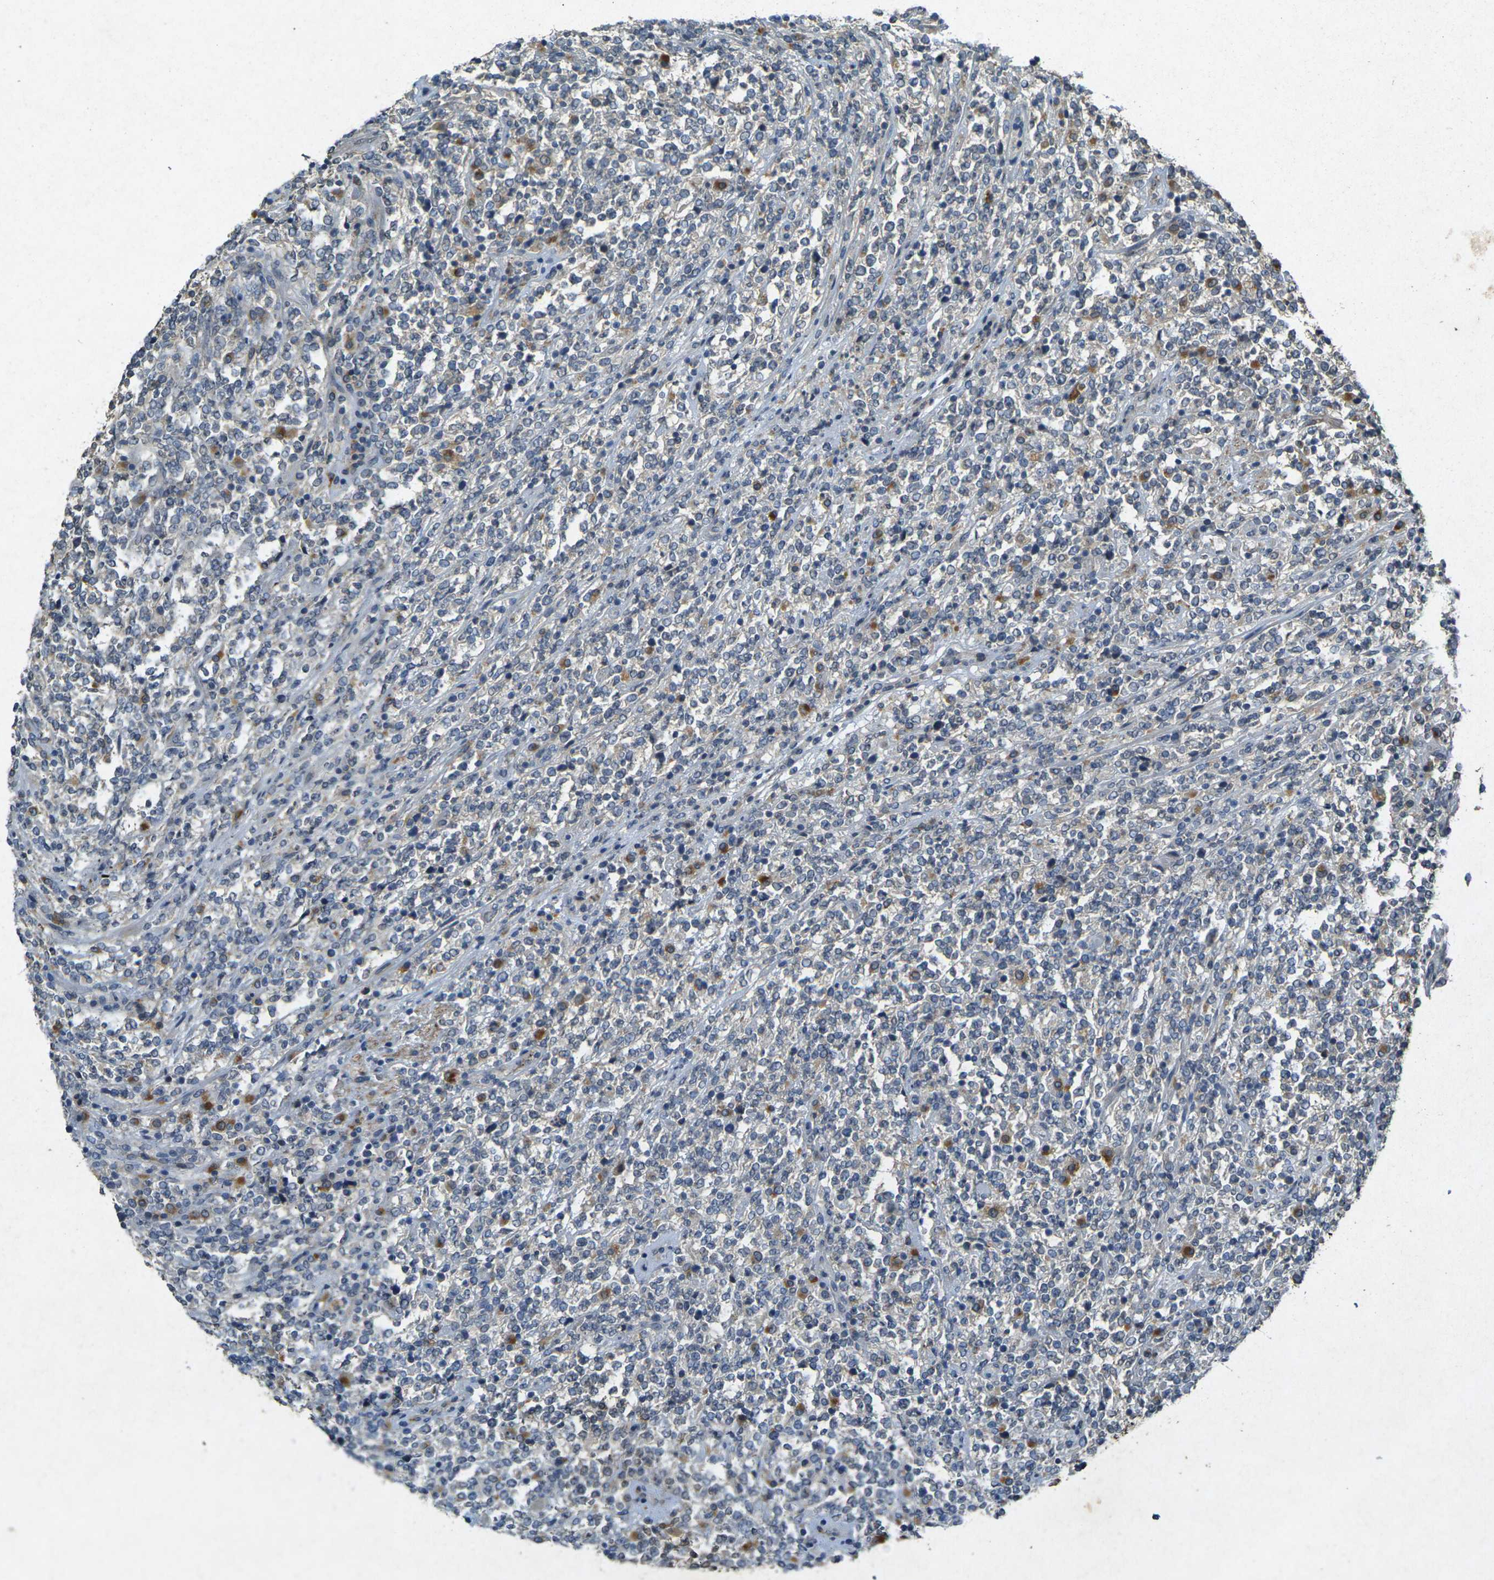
{"staining": {"intensity": "strong", "quantity": "<25%", "location": "cytoplasmic/membranous"}, "tissue": "lymphoma", "cell_type": "Tumor cells", "image_type": "cancer", "snomed": [{"axis": "morphology", "description": "Malignant lymphoma, non-Hodgkin's type, High grade"}, {"axis": "topography", "description": "Soft tissue"}], "caption": "Protein analysis of lymphoma tissue displays strong cytoplasmic/membranous staining in approximately <25% of tumor cells.", "gene": "RGMA", "patient": {"sex": "male", "age": 18}}